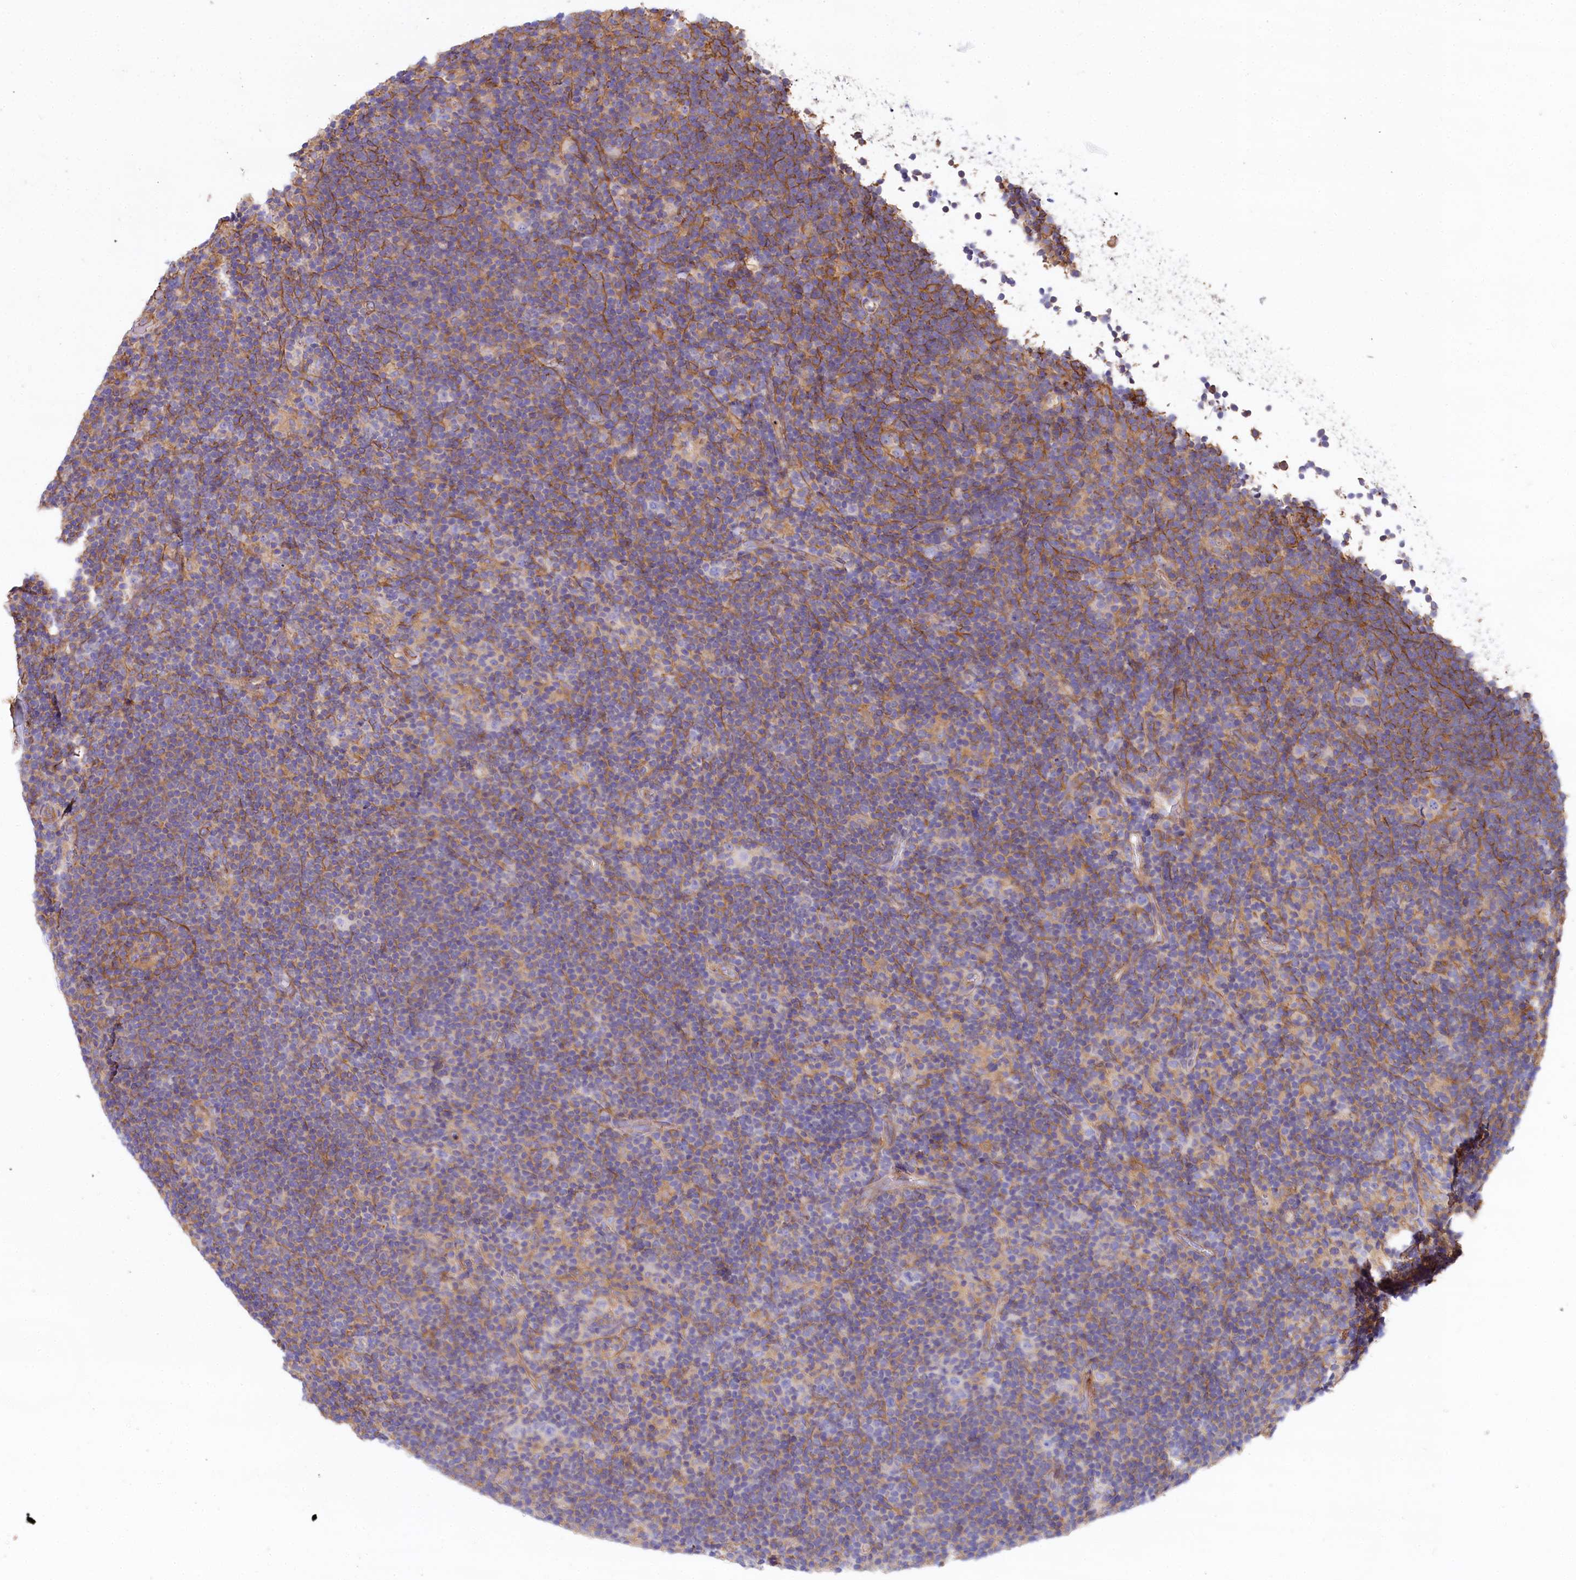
{"staining": {"intensity": "negative", "quantity": "none", "location": "none"}, "tissue": "lymphoma", "cell_type": "Tumor cells", "image_type": "cancer", "snomed": [{"axis": "morphology", "description": "Hodgkin's disease, NOS"}, {"axis": "topography", "description": "Lymph node"}], "caption": "IHC image of neoplastic tissue: Hodgkin's disease stained with DAB reveals no significant protein expression in tumor cells.", "gene": "FCHSD2", "patient": {"sex": "female", "age": 57}}